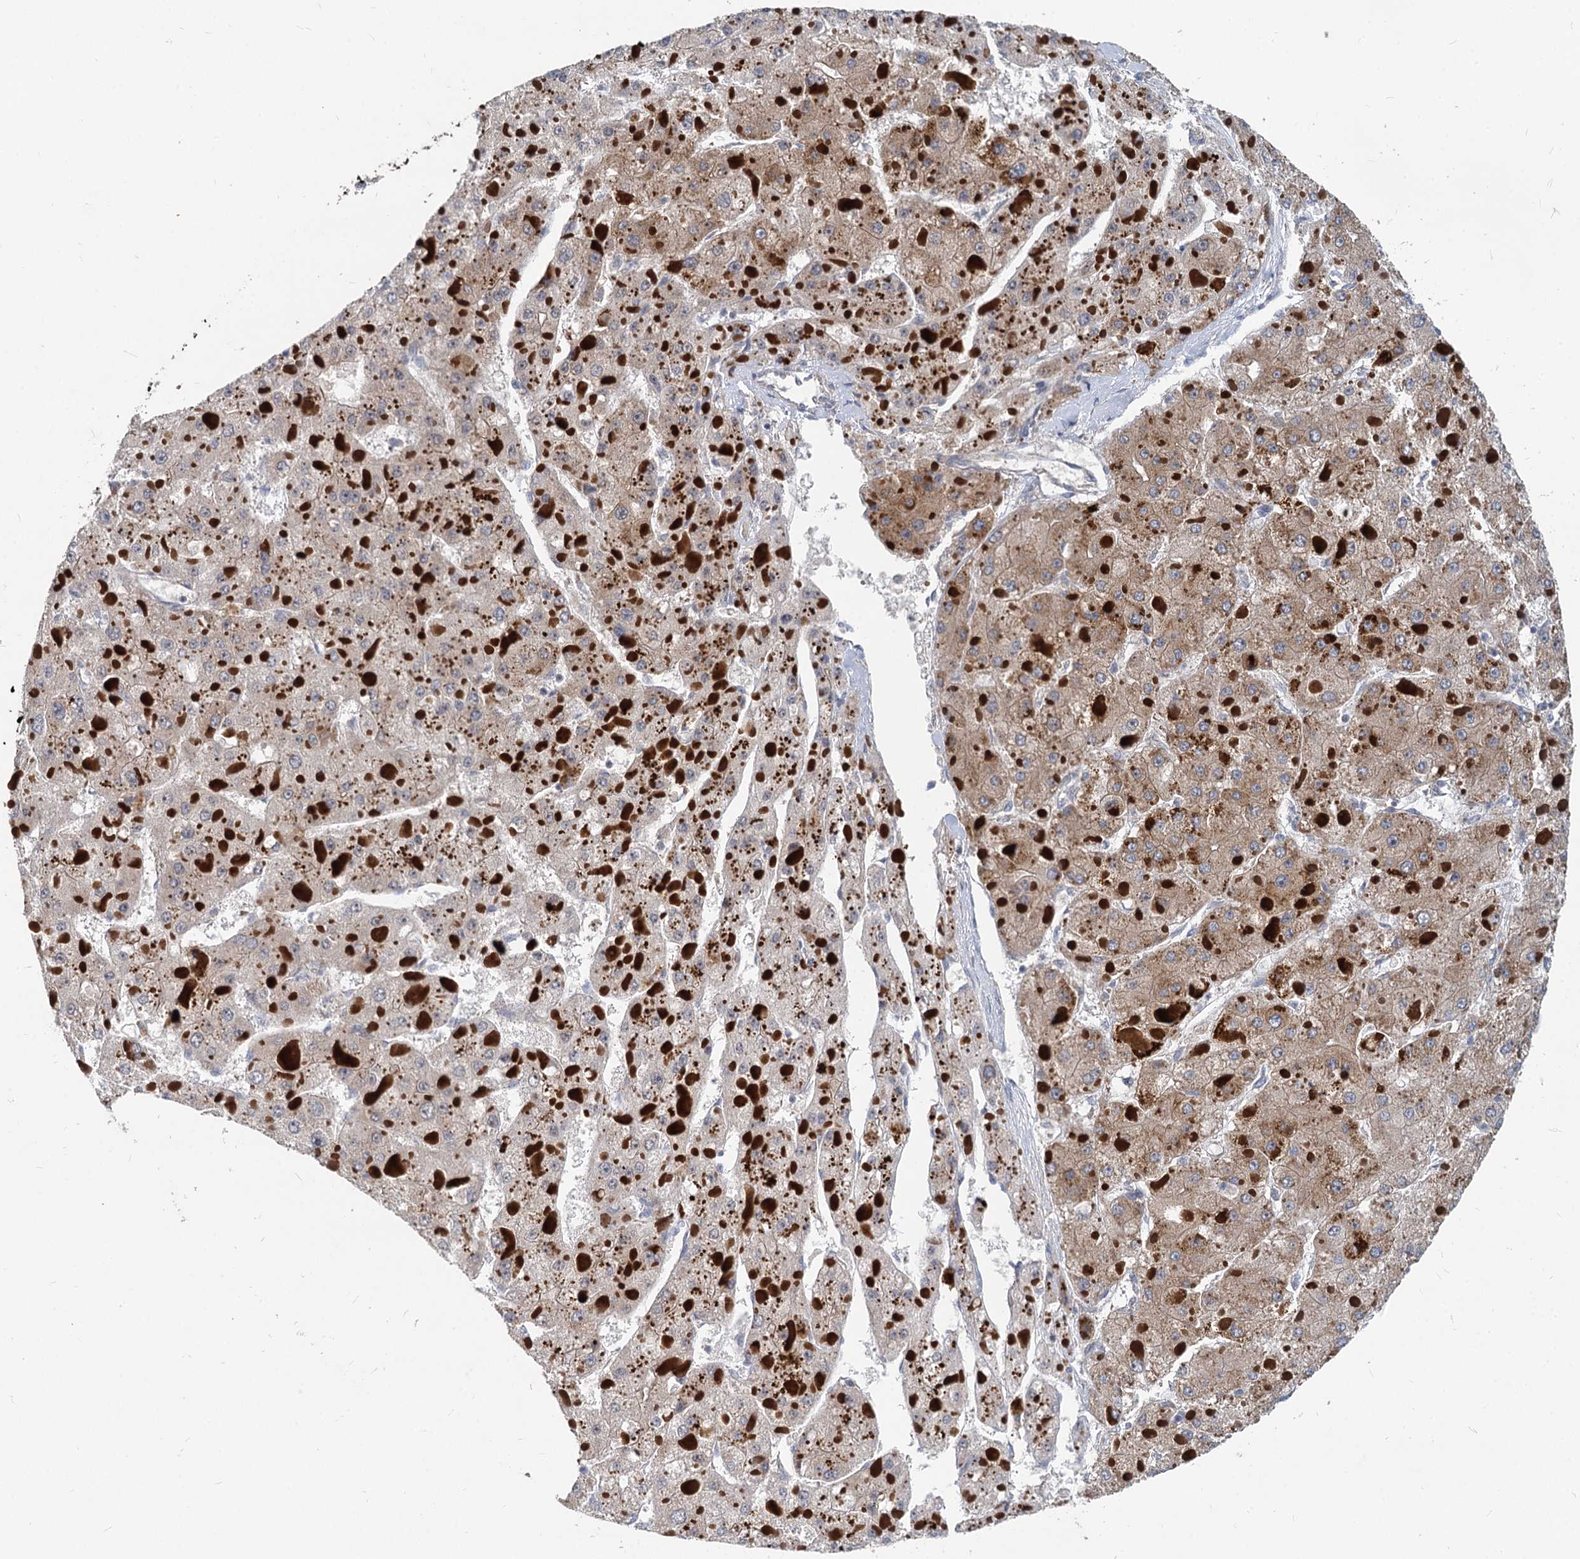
{"staining": {"intensity": "moderate", "quantity": ">75%", "location": "cytoplasmic/membranous"}, "tissue": "liver cancer", "cell_type": "Tumor cells", "image_type": "cancer", "snomed": [{"axis": "morphology", "description": "Carcinoma, Hepatocellular, NOS"}, {"axis": "topography", "description": "Liver"}], "caption": "An image of human liver cancer (hepatocellular carcinoma) stained for a protein shows moderate cytoplasmic/membranous brown staining in tumor cells.", "gene": "EIF2B2", "patient": {"sex": "female", "age": 73}}